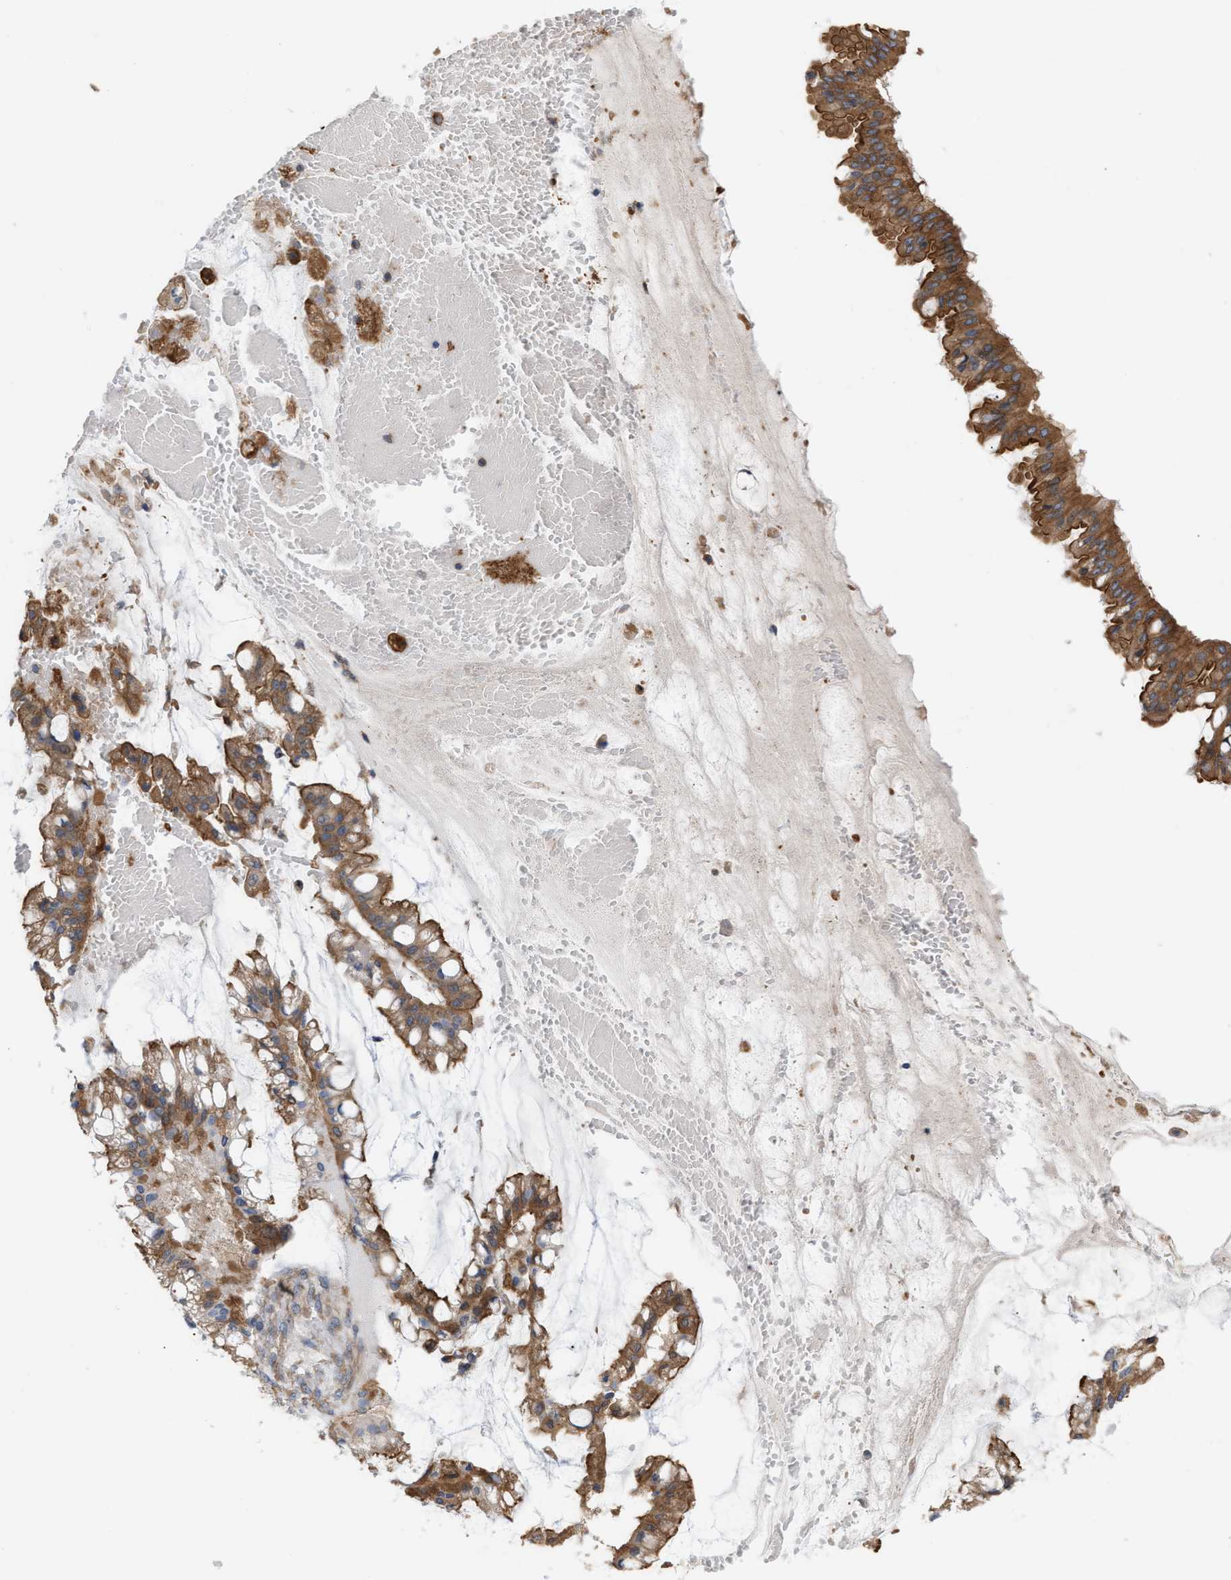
{"staining": {"intensity": "moderate", "quantity": ">75%", "location": "cytoplasmic/membranous"}, "tissue": "ovarian cancer", "cell_type": "Tumor cells", "image_type": "cancer", "snomed": [{"axis": "morphology", "description": "Cystadenocarcinoma, mucinous, NOS"}, {"axis": "topography", "description": "Ovary"}], "caption": "Ovarian mucinous cystadenocarcinoma stained with a protein marker exhibits moderate staining in tumor cells.", "gene": "EPS15L1", "patient": {"sex": "female", "age": 73}}